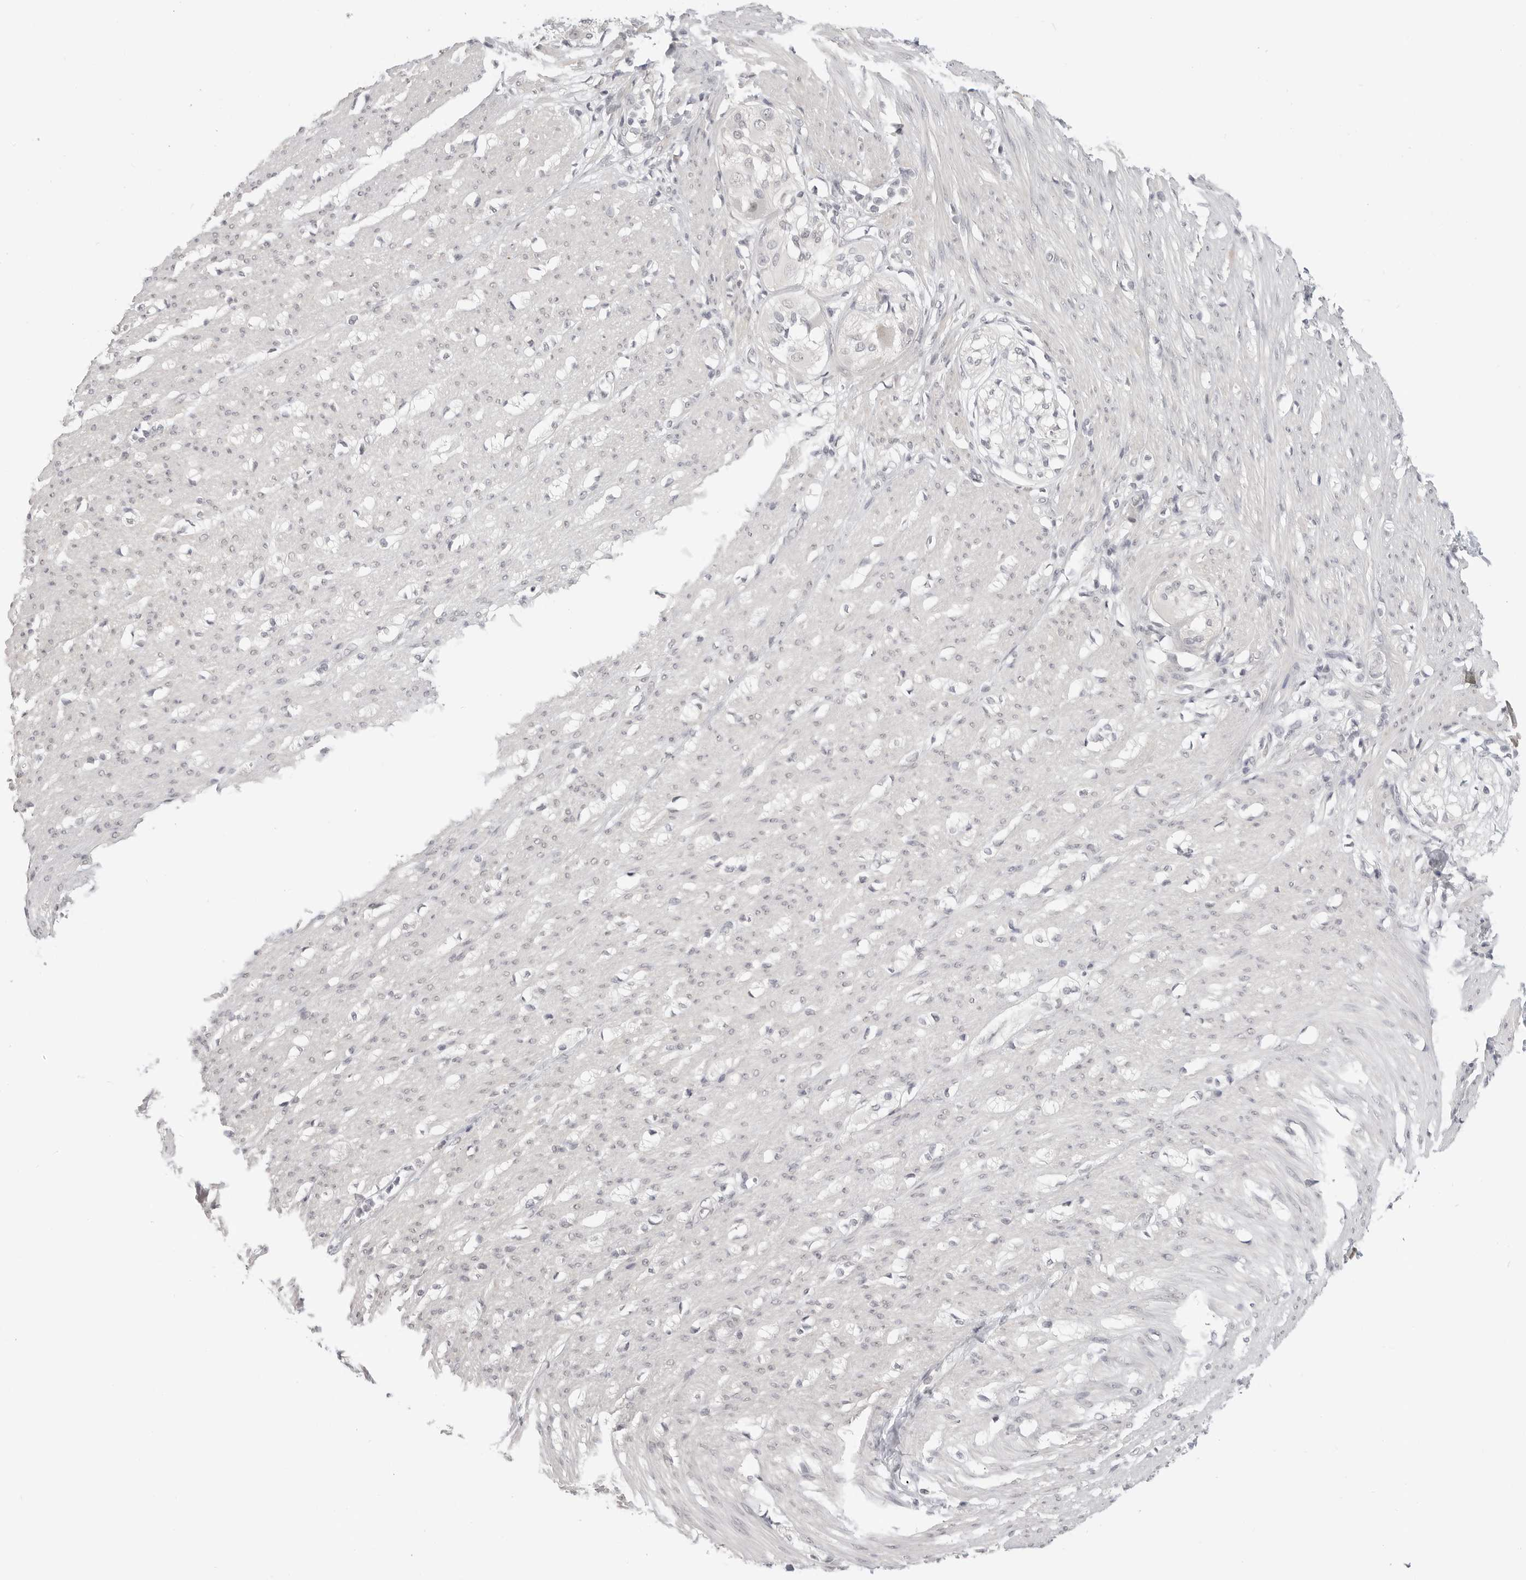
{"staining": {"intensity": "negative", "quantity": "none", "location": "none"}, "tissue": "smooth muscle", "cell_type": "Smooth muscle cells", "image_type": "normal", "snomed": [{"axis": "morphology", "description": "Normal tissue, NOS"}, {"axis": "morphology", "description": "Adenocarcinoma, NOS"}, {"axis": "topography", "description": "Colon"}, {"axis": "topography", "description": "Peripheral nerve tissue"}], "caption": "There is no significant positivity in smooth muscle cells of smooth muscle.", "gene": "KLK11", "patient": {"sex": "male", "age": 14}}